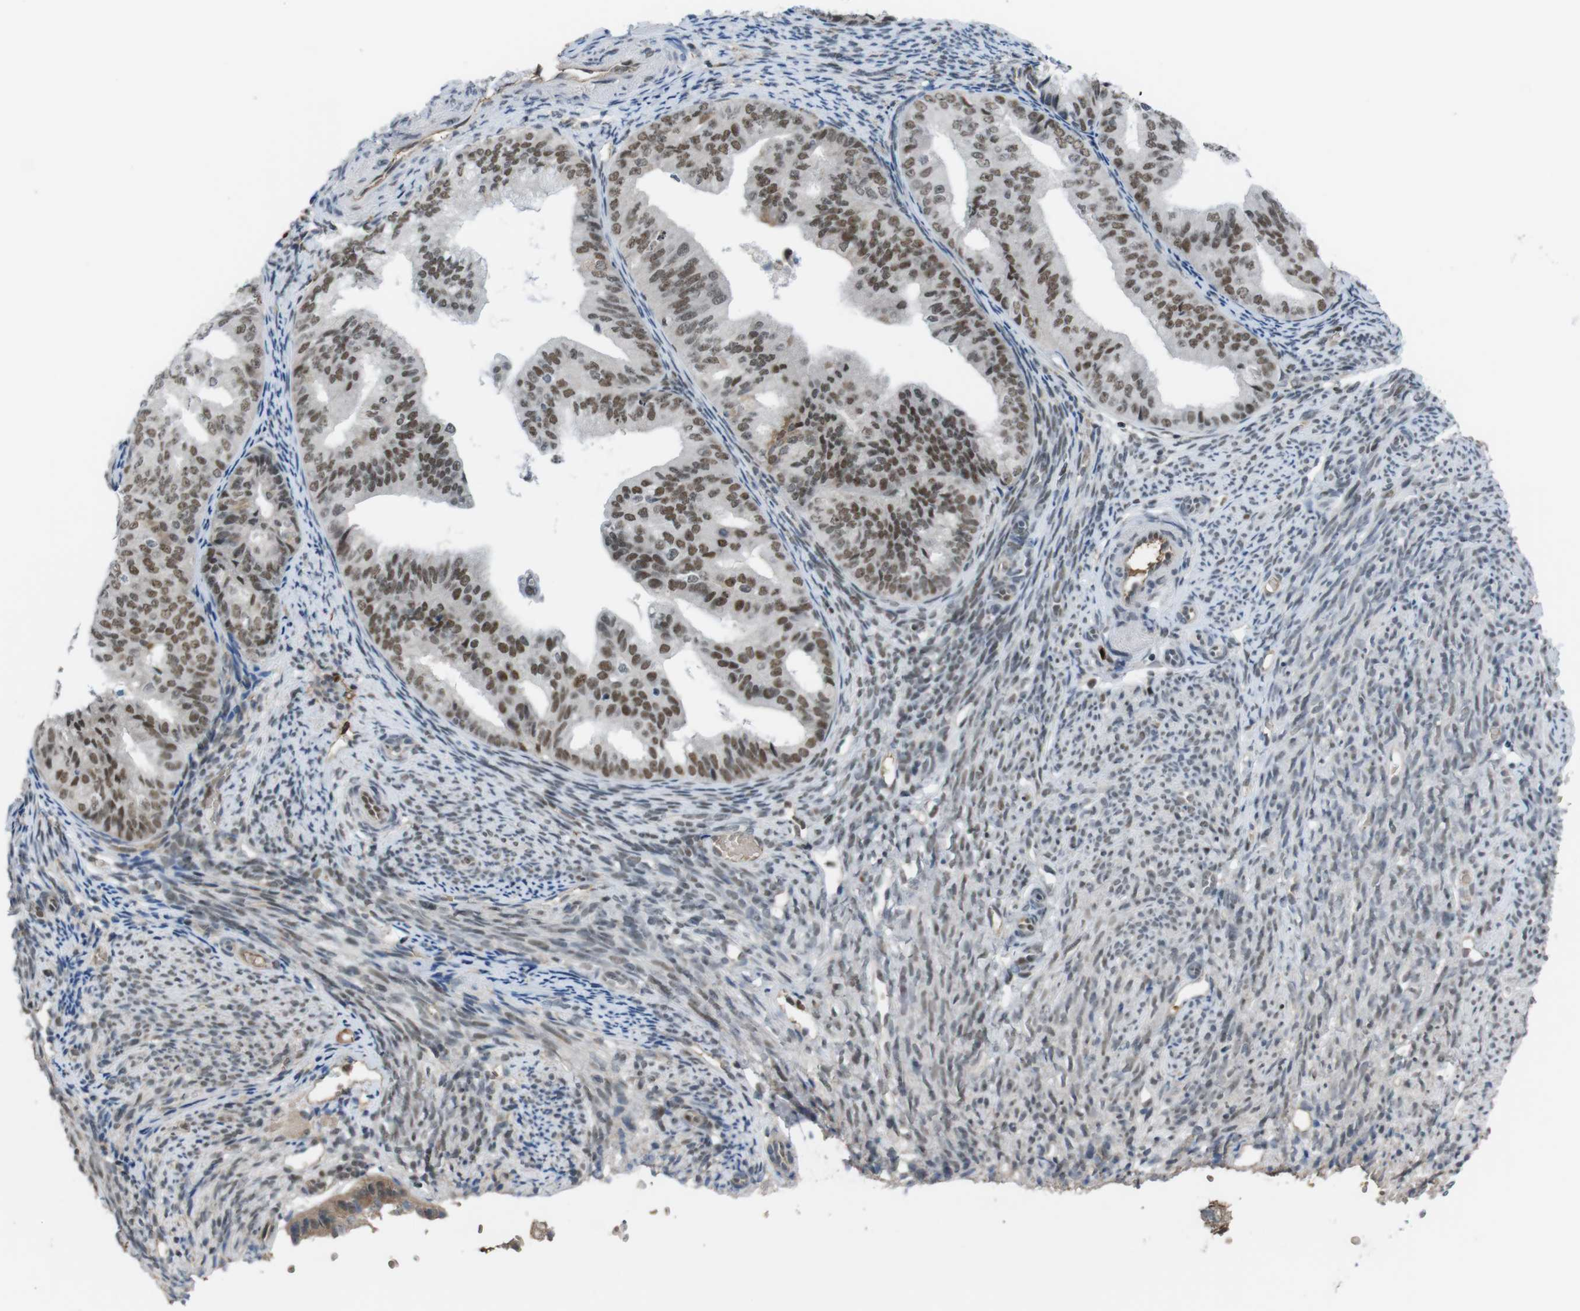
{"staining": {"intensity": "moderate", "quantity": ">75%", "location": "nuclear"}, "tissue": "endometrial cancer", "cell_type": "Tumor cells", "image_type": "cancer", "snomed": [{"axis": "morphology", "description": "Adenocarcinoma, NOS"}, {"axis": "topography", "description": "Endometrium"}], "caption": "The micrograph shows a brown stain indicating the presence of a protein in the nuclear of tumor cells in adenocarcinoma (endometrial).", "gene": "SUB1", "patient": {"sex": "female", "age": 63}}